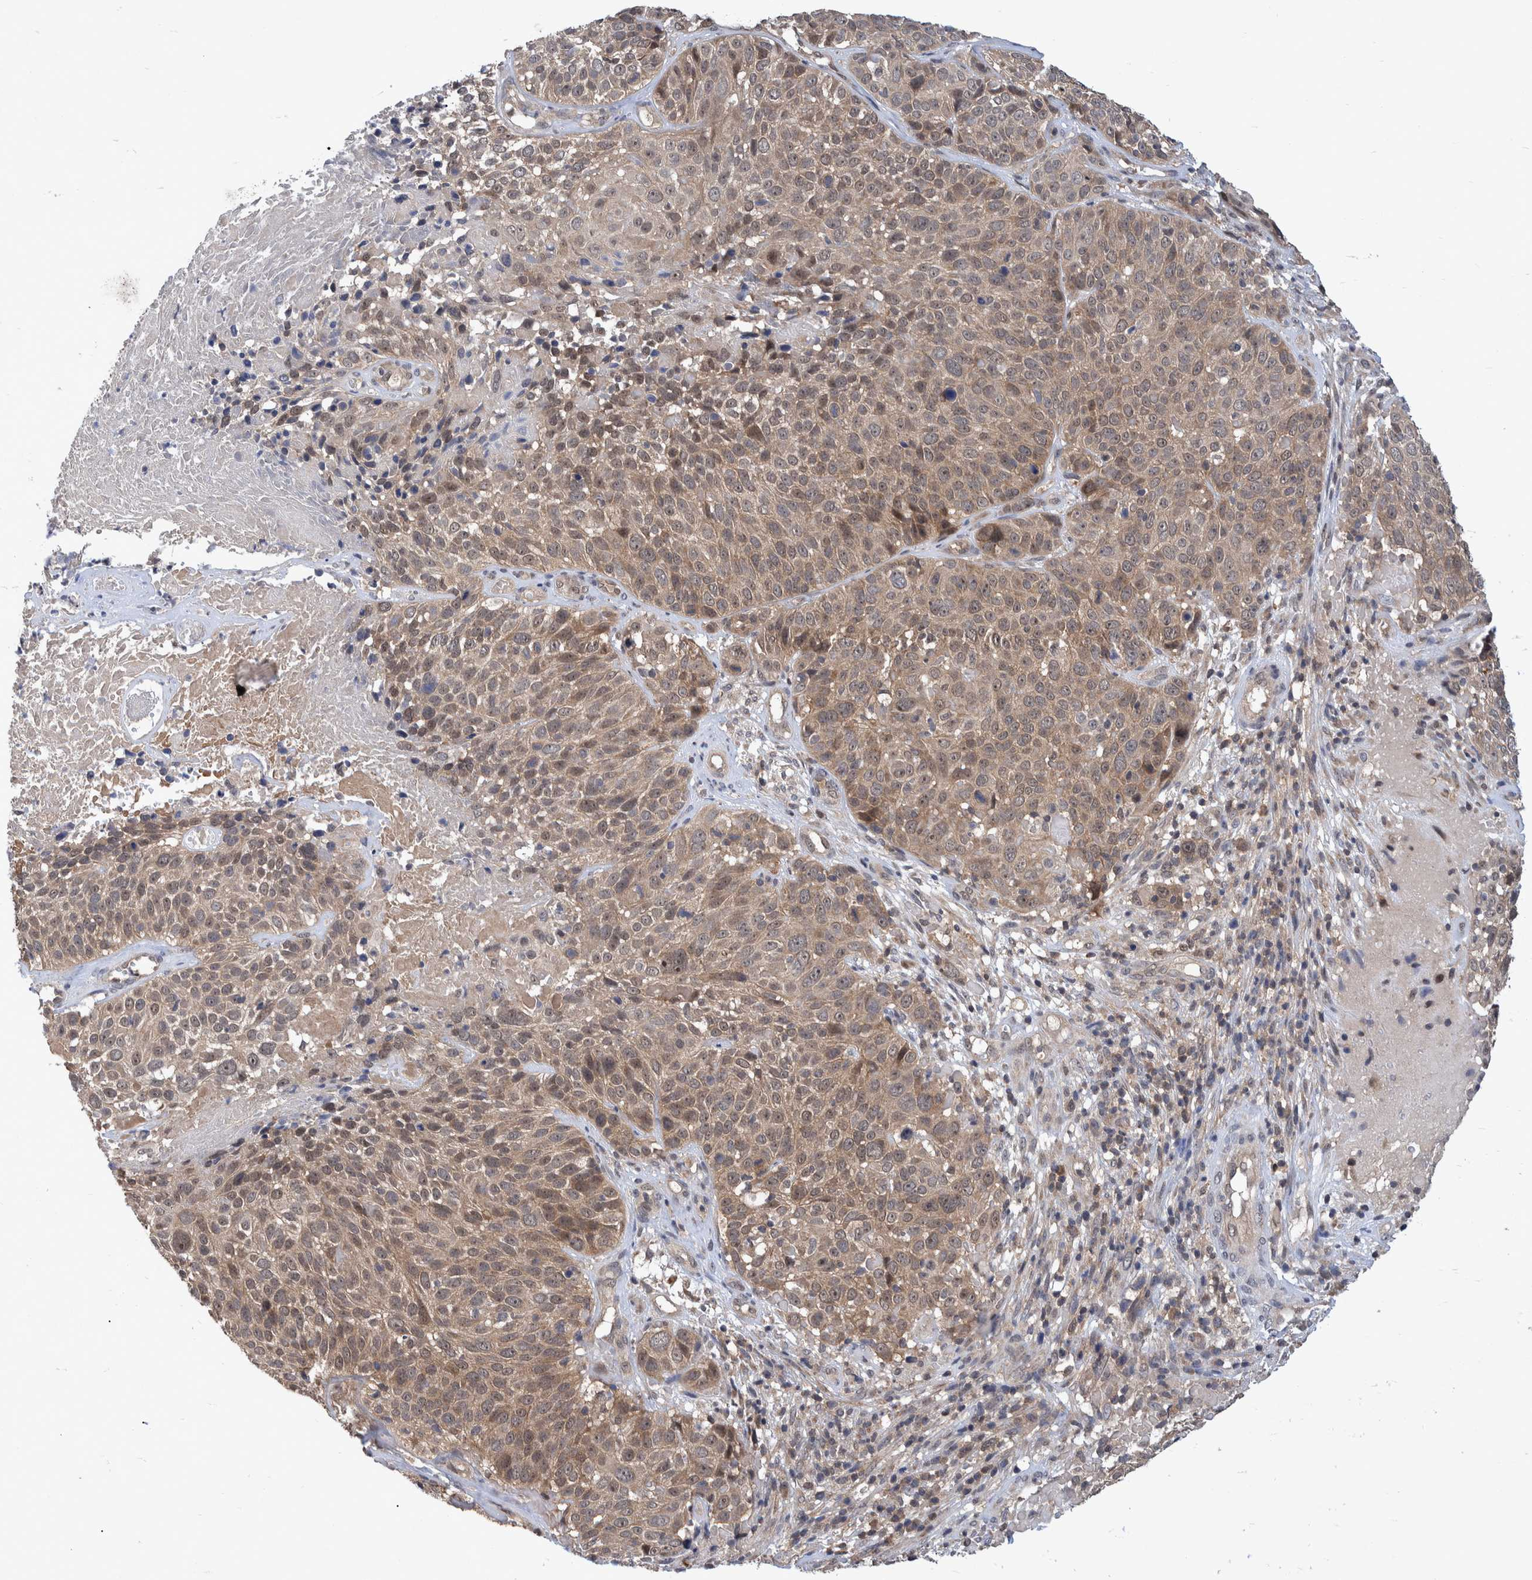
{"staining": {"intensity": "weak", "quantity": ">75%", "location": "cytoplasmic/membranous,nuclear"}, "tissue": "cervical cancer", "cell_type": "Tumor cells", "image_type": "cancer", "snomed": [{"axis": "morphology", "description": "Squamous cell carcinoma, NOS"}, {"axis": "topography", "description": "Cervix"}], "caption": "DAB immunohistochemical staining of cervical squamous cell carcinoma displays weak cytoplasmic/membranous and nuclear protein positivity in approximately >75% of tumor cells. The staining was performed using DAB (3,3'-diaminobenzidine), with brown indicating positive protein expression. Nuclei are stained blue with hematoxylin.", "gene": "PLPBP", "patient": {"sex": "female", "age": 74}}